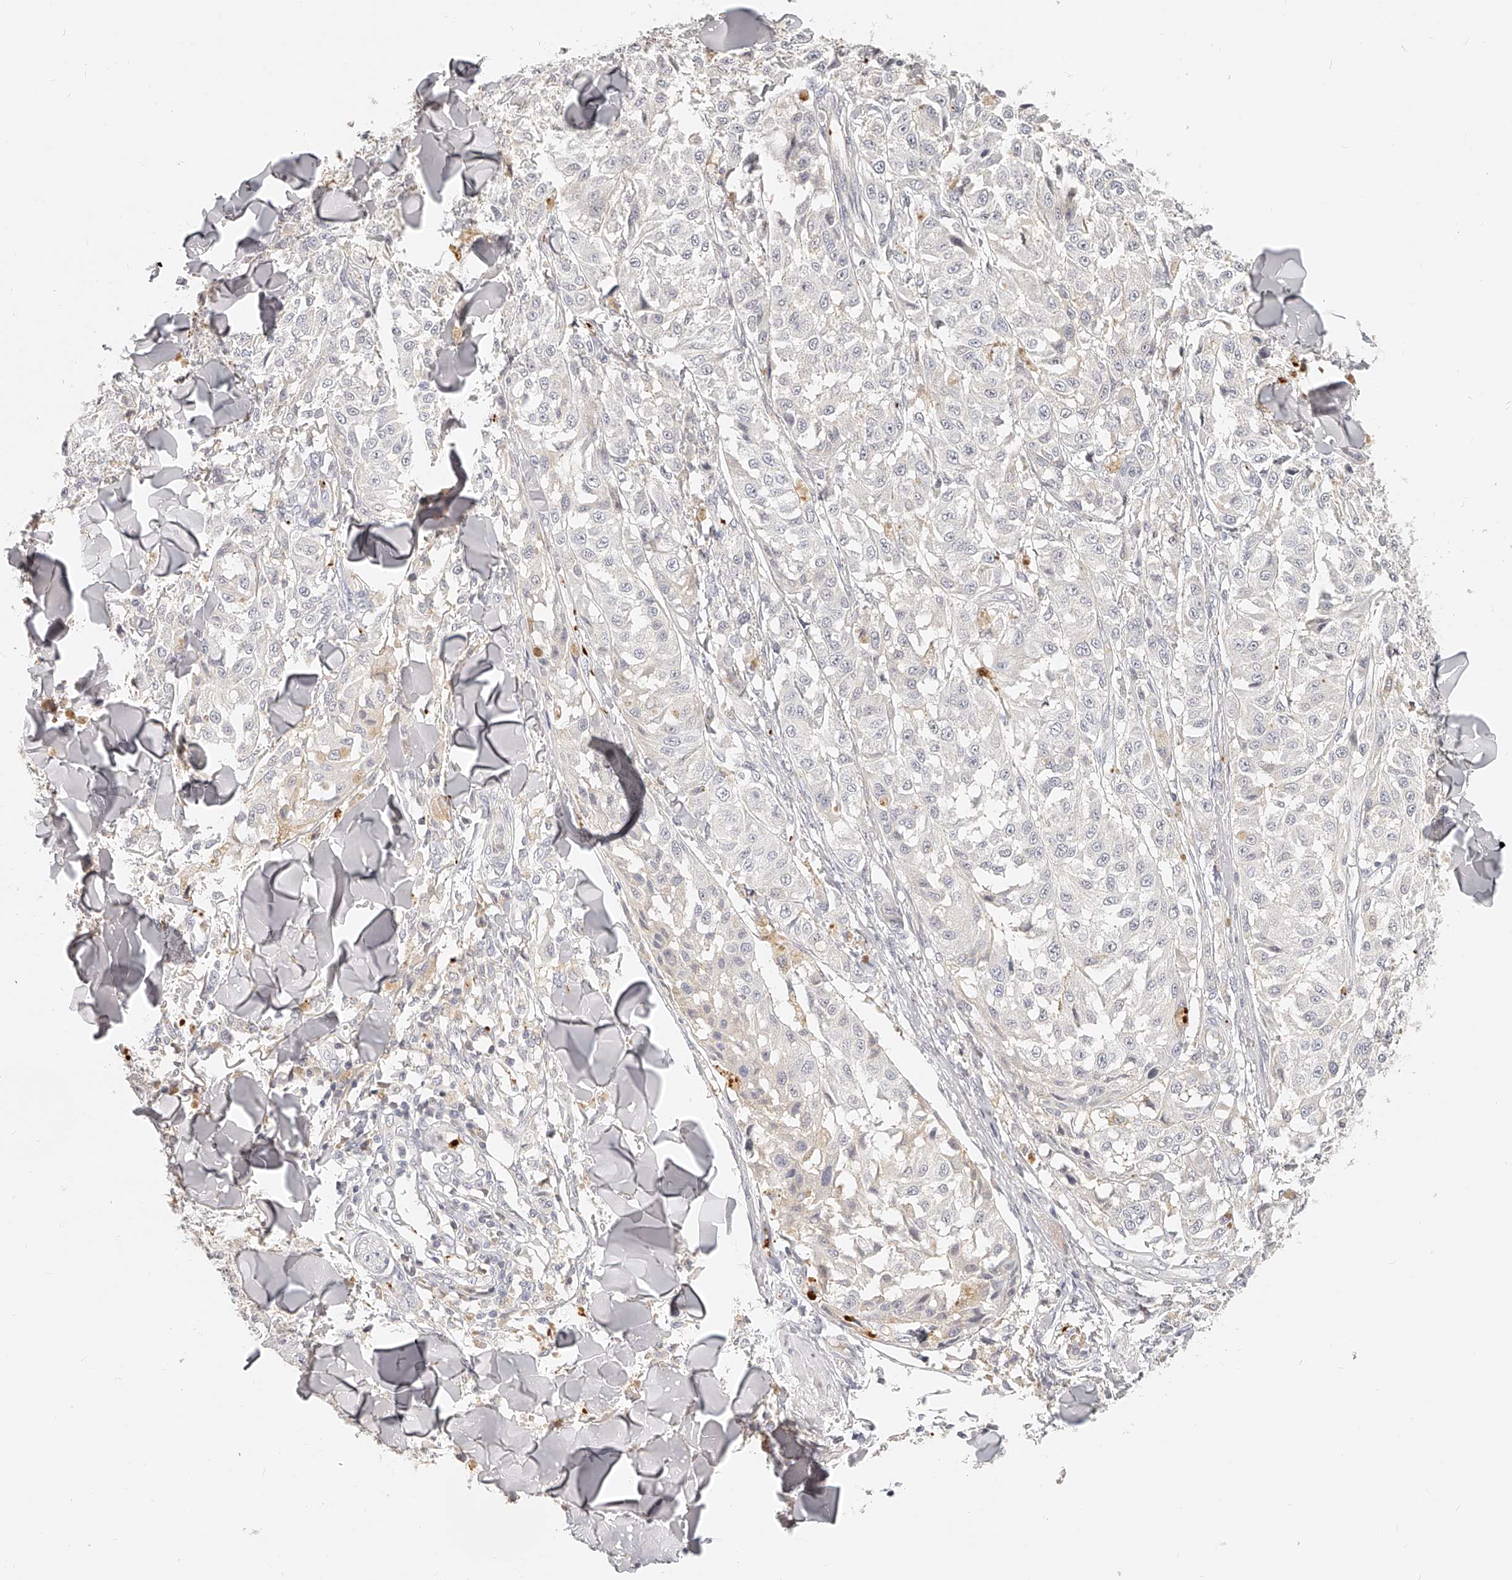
{"staining": {"intensity": "weak", "quantity": "<25%", "location": "cytoplasmic/membranous"}, "tissue": "melanoma", "cell_type": "Tumor cells", "image_type": "cancer", "snomed": [{"axis": "morphology", "description": "Malignant melanoma, NOS"}, {"axis": "topography", "description": "Skin"}], "caption": "Tumor cells are negative for brown protein staining in malignant melanoma.", "gene": "ITGB3", "patient": {"sex": "female", "age": 64}}